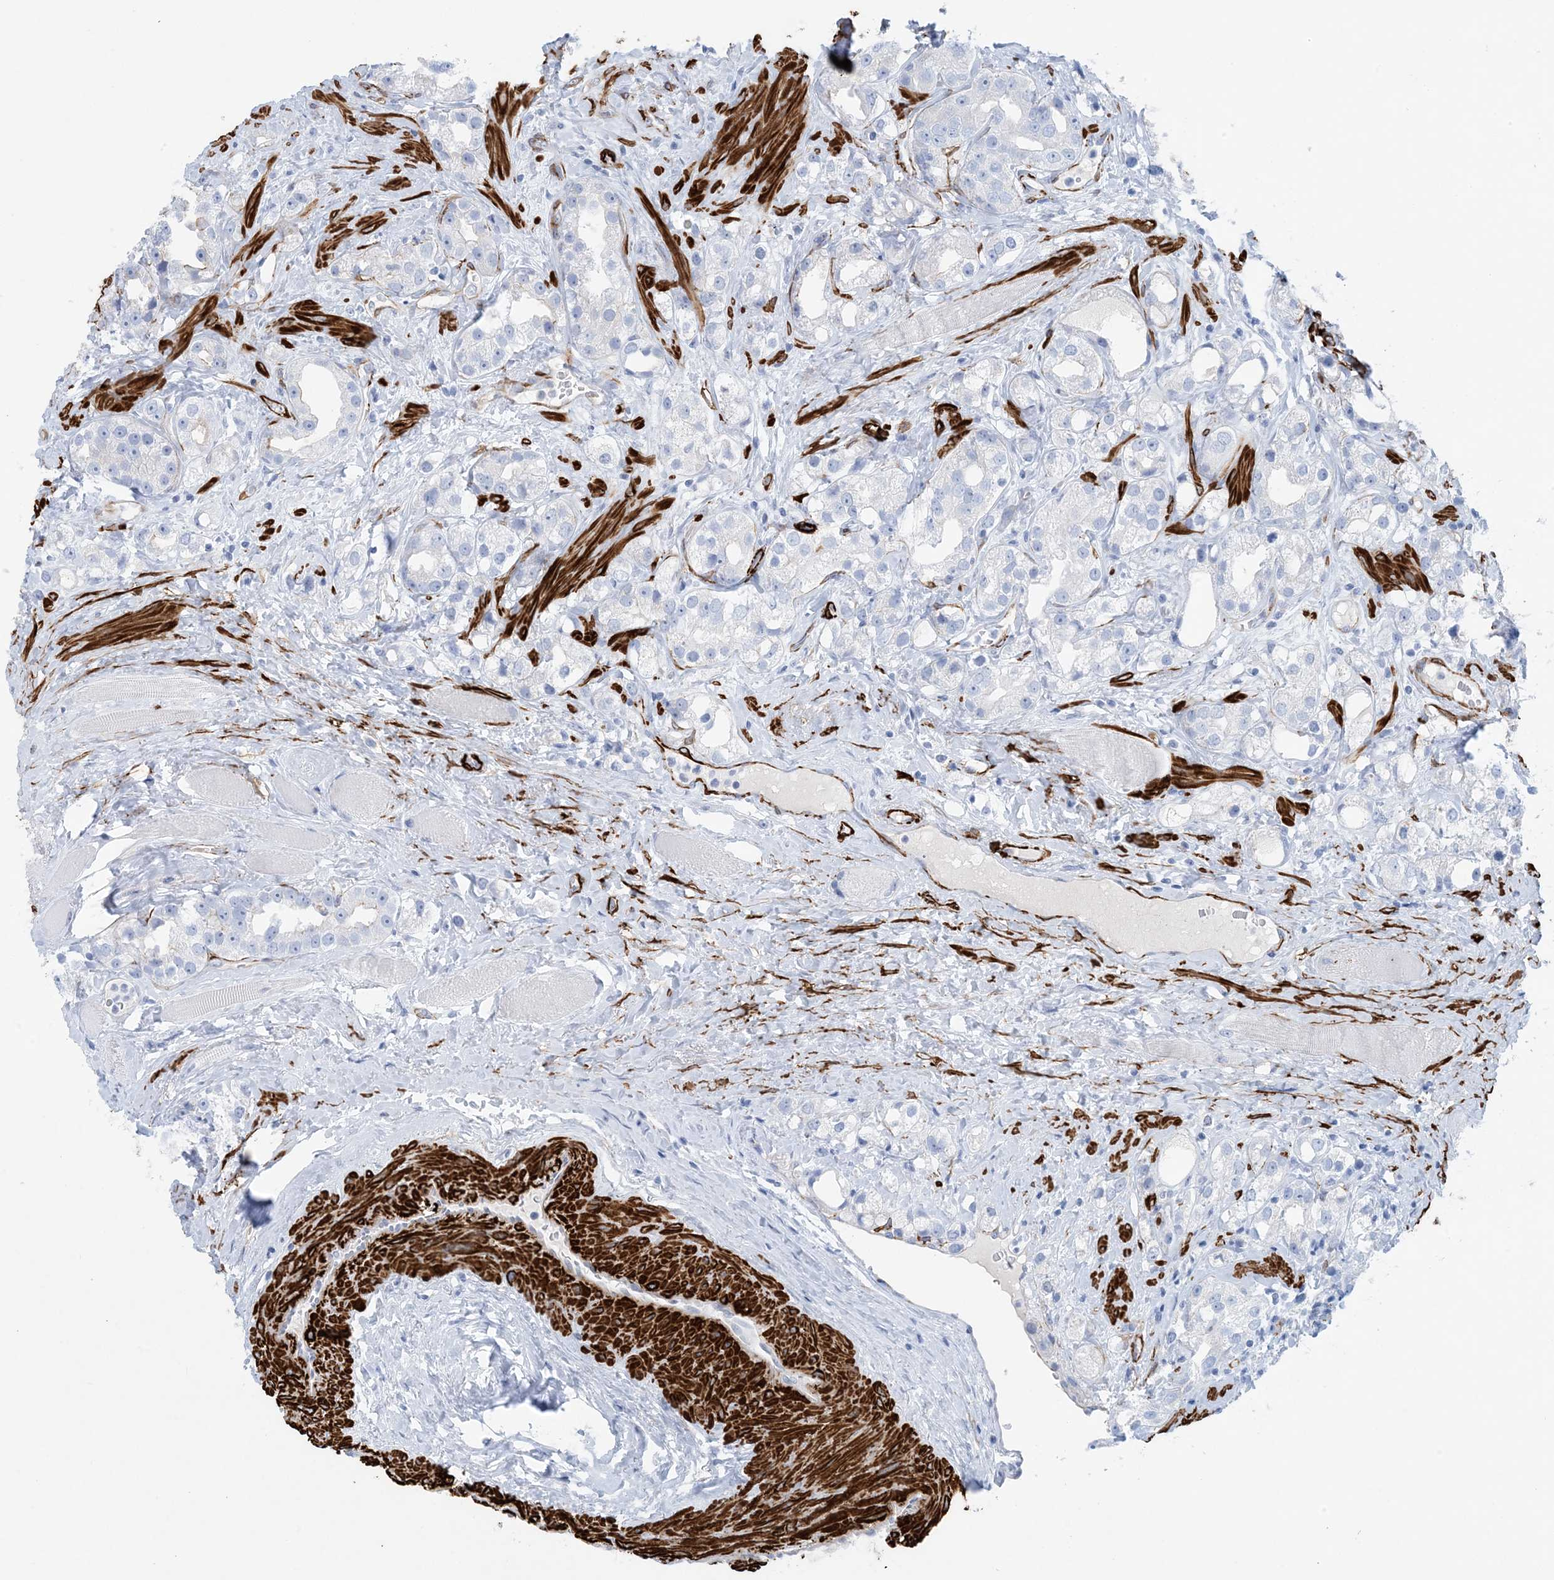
{"staining": {"intensity": "negative", "quantity": "none", "location": "none"}, "tissue": "prostate cancer", "cell_type": "Tumor cells", "image_type": "cancer", "snomed": [{"axis": "morphology", "description": "Adenocarcinoma, NOS"}, {"axis": "topography", "description": "Prostate"}], "caption": "Immunohistochemical staining of adenocarcinoma (prostate) demonstrates no significant staining in tumor cells. (DAB IHC visualized using brightfield microscopy, high magnification).", "gene": "SHANK1", "patient": {"sex": "male", "age": 79}}